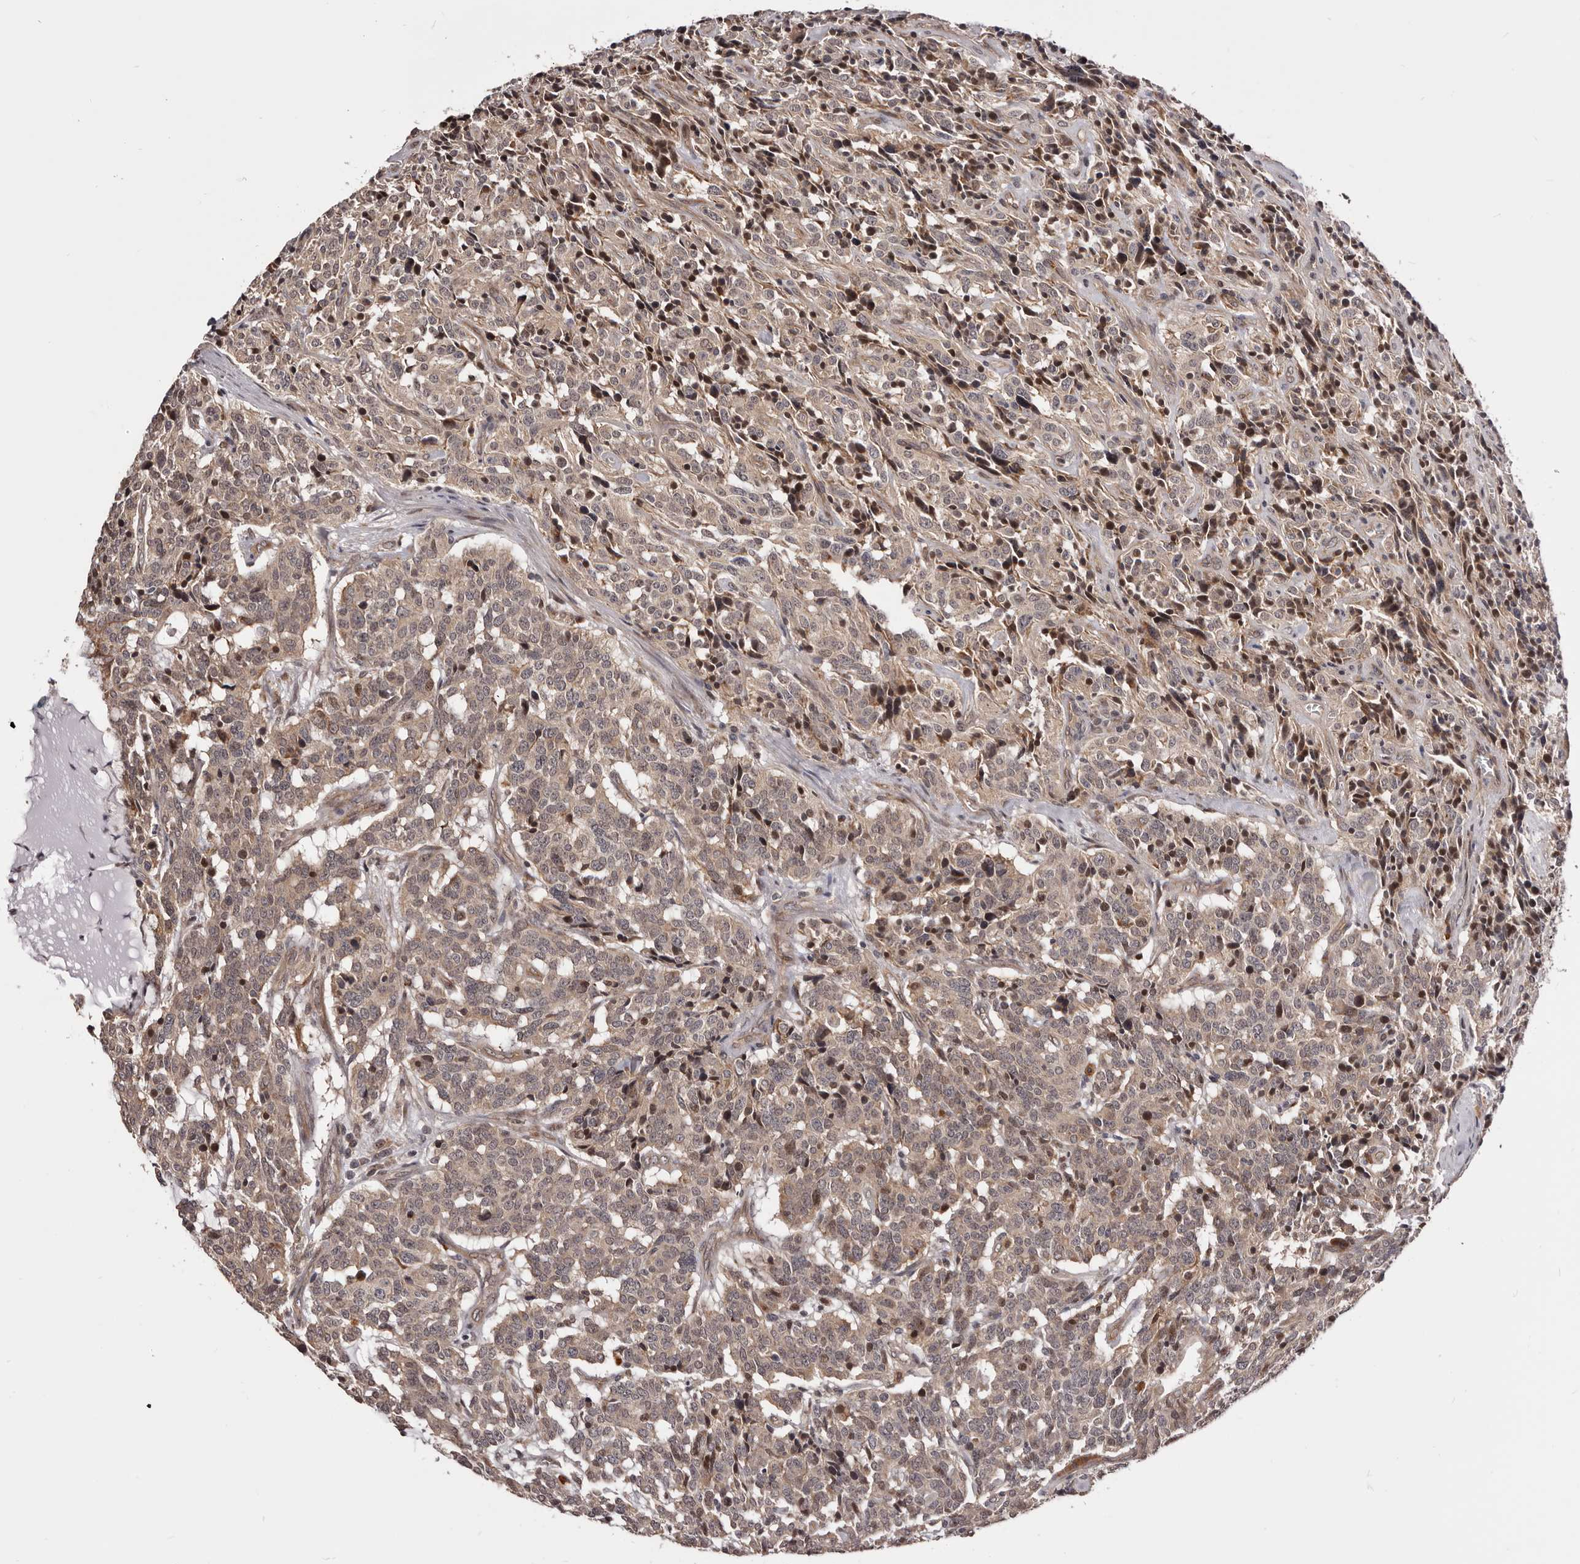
{"staining": {"intensity": "weak", "quantity": "25%-75%", "location": "cytoplasmic/membranous,nuclear"}, "tissue": "carcinoid", "cell_type": "Tumor cells", "image_type": "cancer", "snomed": [{"axis": "morphology", "description": "Carcinoid, malignant, NOS"}, {"axis": "topography", "description": "Lung"}], "caption": "Human malignant carcinoid stained with a brown dye displays weak cytoplasmic/membranous and nuclear positive positivity in approximately 25%-75% of tumor cells.", "gene": "NOL12", "patient": {"sex": "female", "age": 46}}